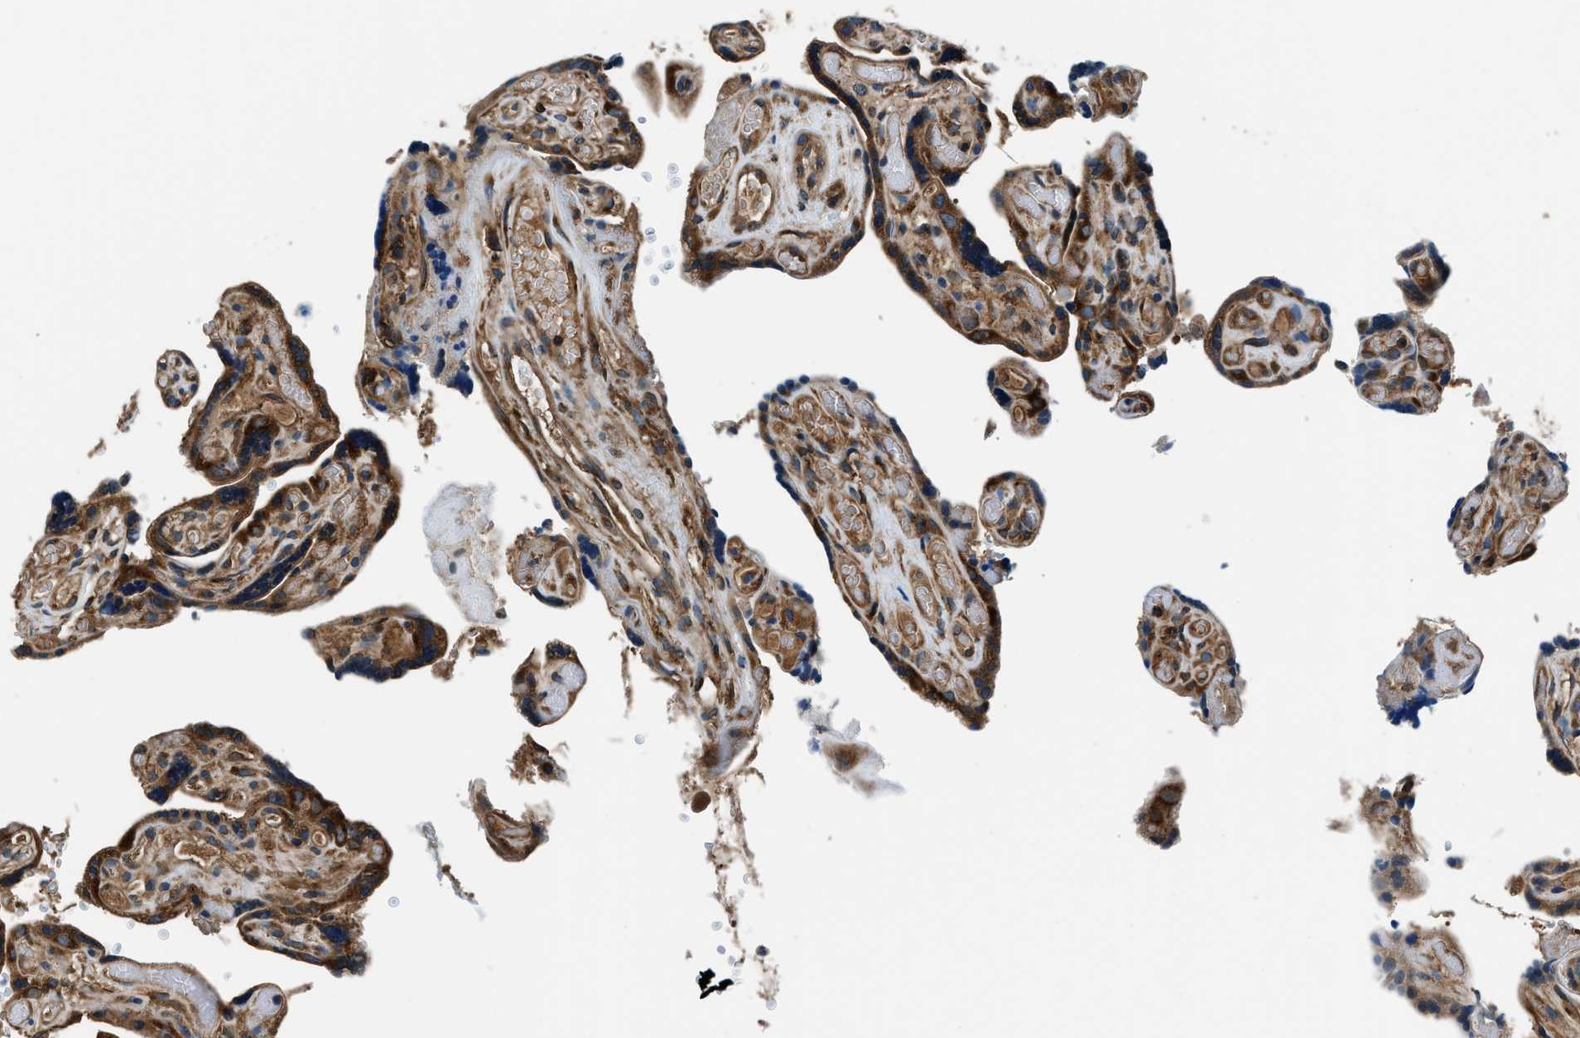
{"staining": {"intensity": "moderate", "quantity": ">75%", "location": "cytoplasmic/membranous"}, "tissue": "placenta", "cell_type": "Decidual cells", "image_type": "normal", "snomed": [{"axis": "morphology", "description": "Normal tissue, NOS"}, {"axis": "topography", "description": "Placenta"}], "caption": "The immunohistochemical stain shows moderate cytoplasmic/membranous staining in decidual cells of unremarkable placenta. The protein is shown in brown color, while the nuclei are stained blue.", "gene": "ARFGAP2", "patient": {"sex": "female", "age": 30}}